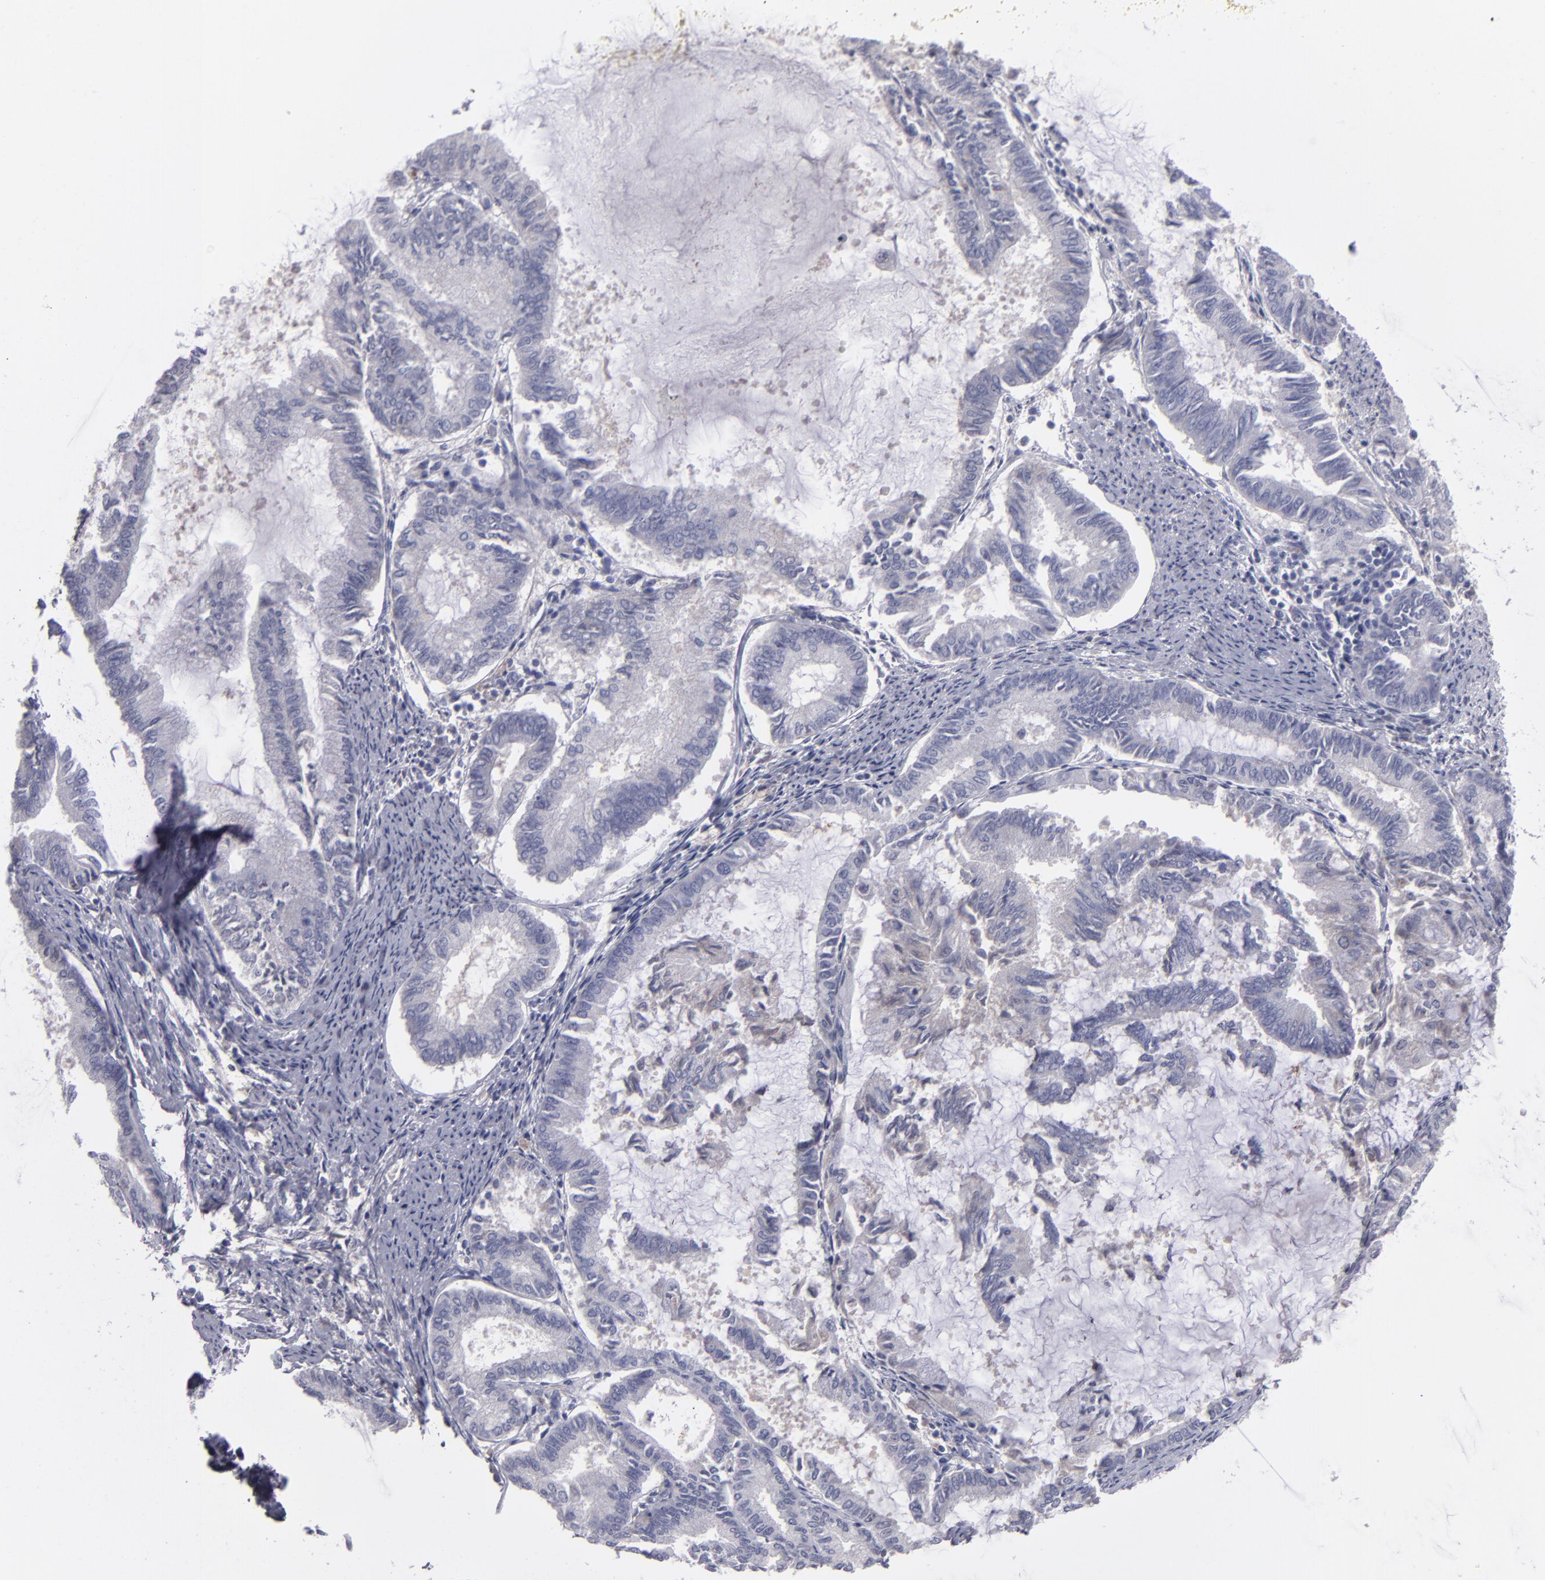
{"staining": {"intensity": "negative", "quantity": "none", "location": "none"}, "tissue": "endometrial cancer", "cell_type": "Tumor cells", "image_type": "cancer", "snomed": [{"axis": "morphology", "description": "Adenocarcinoma, NOS"}, {"axis": "topography", "description": "Endometrium"}], "caption": "A micrograph of human adenocarcinoma (endometrial) is negative for staining in tumor cells. (DAB IHC, high magnification).", "gene": "ITIH4", "patient": {"sex": "female", "age": 86}}